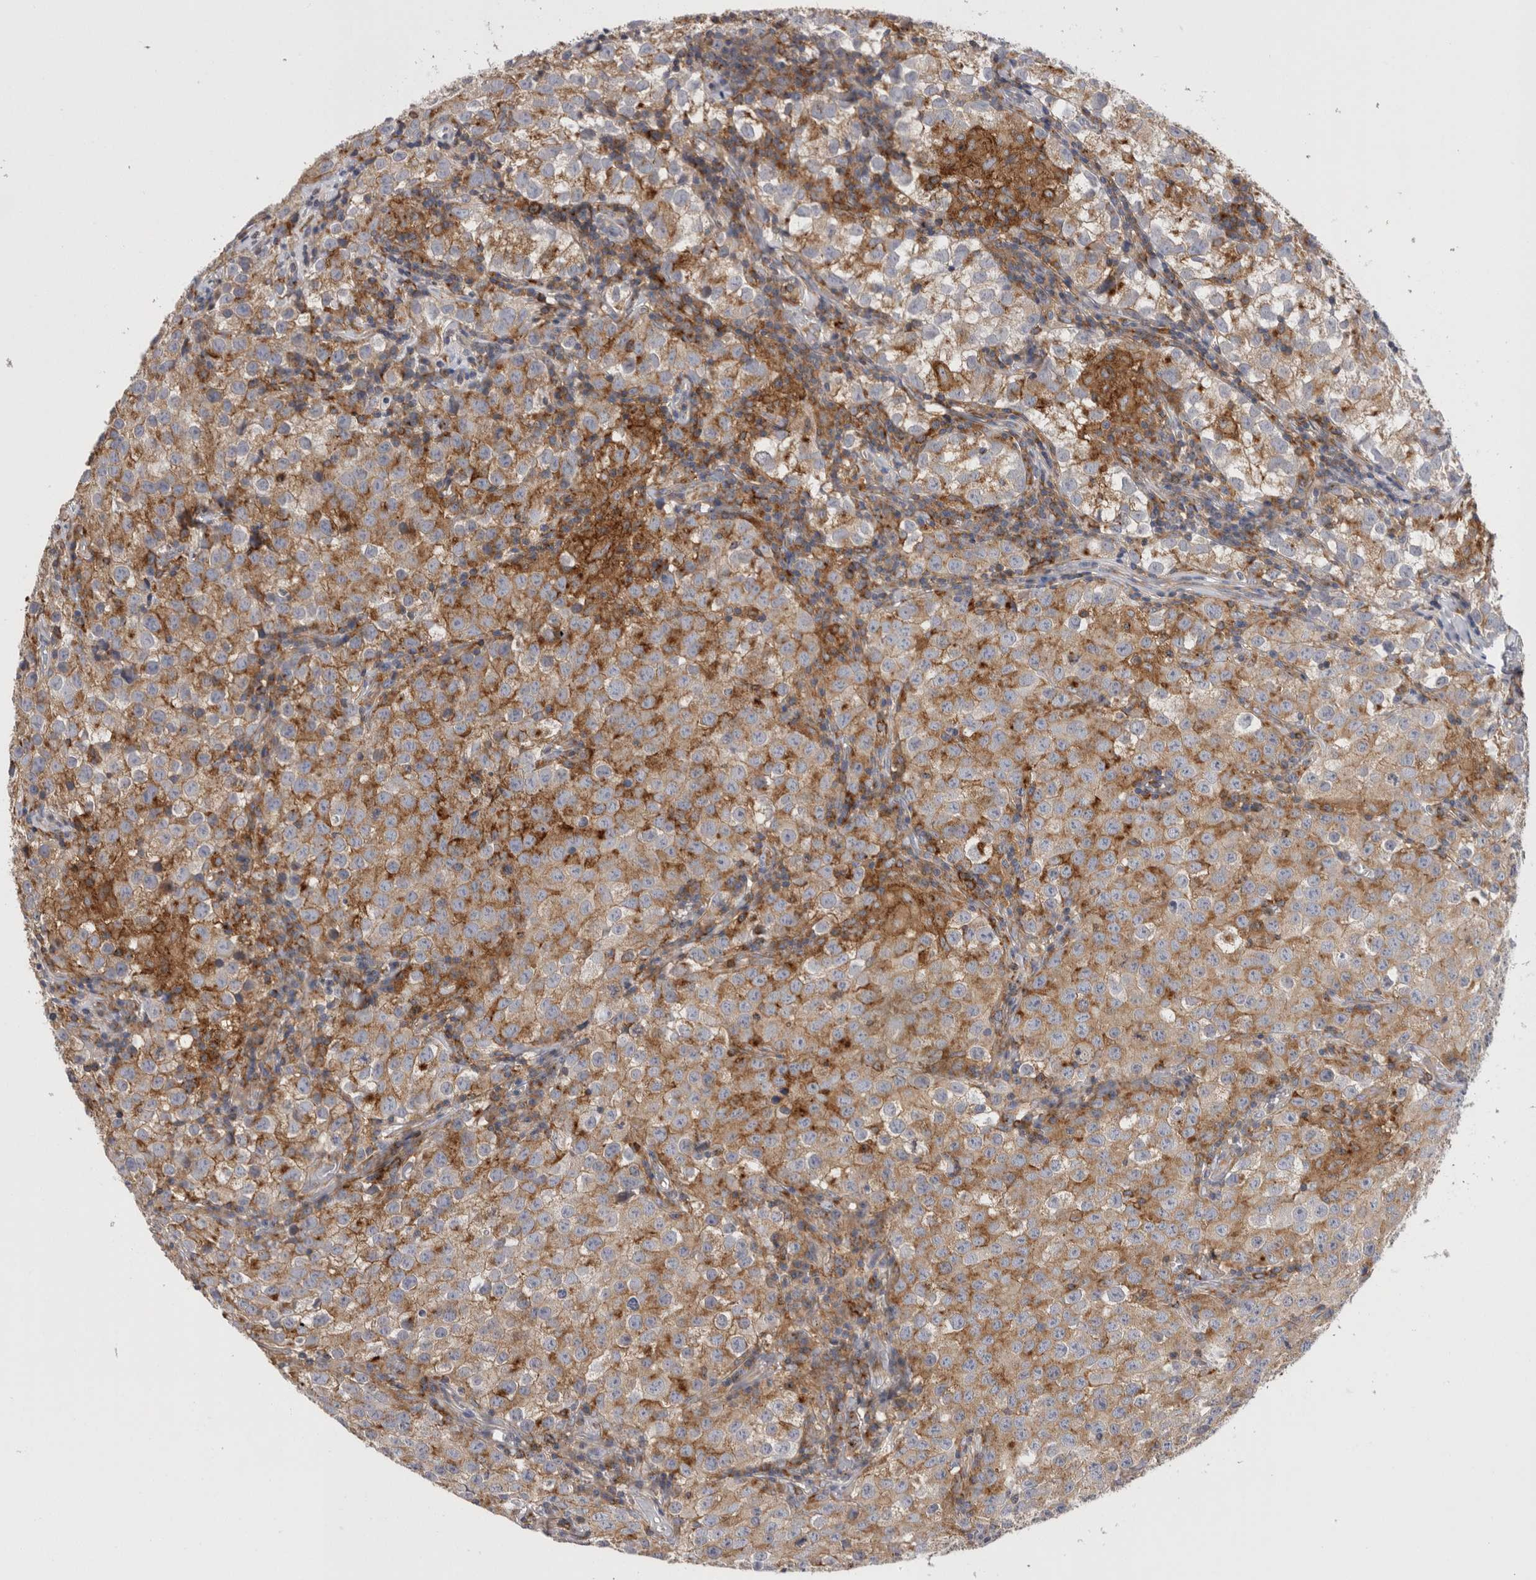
{"staining": {"intensity": "moderate", "quantity": ">75%", "location": "cytoplasmic/membranous"}, "tissue": "testis cancer", "cell_type": "Tumor cells", "image_type": "cancer", "snomed": [{"axis": "morphology", "description": "Seminoma, NOS"}, {"axis": "morphology", "description": "Carcinoma, Embryonal, NOS"}, {"axis": "topography", "description": "Testis"}], "caption": "The micrograph reveals immunohistochemical staining of testis cancer (seminoma). There is moderate cytoplasmic/membranous staining is present in approximately >75% of tumor cells.", "gene": "RAB11FIP1", "patient": {"sex": "male", "age": 43}}